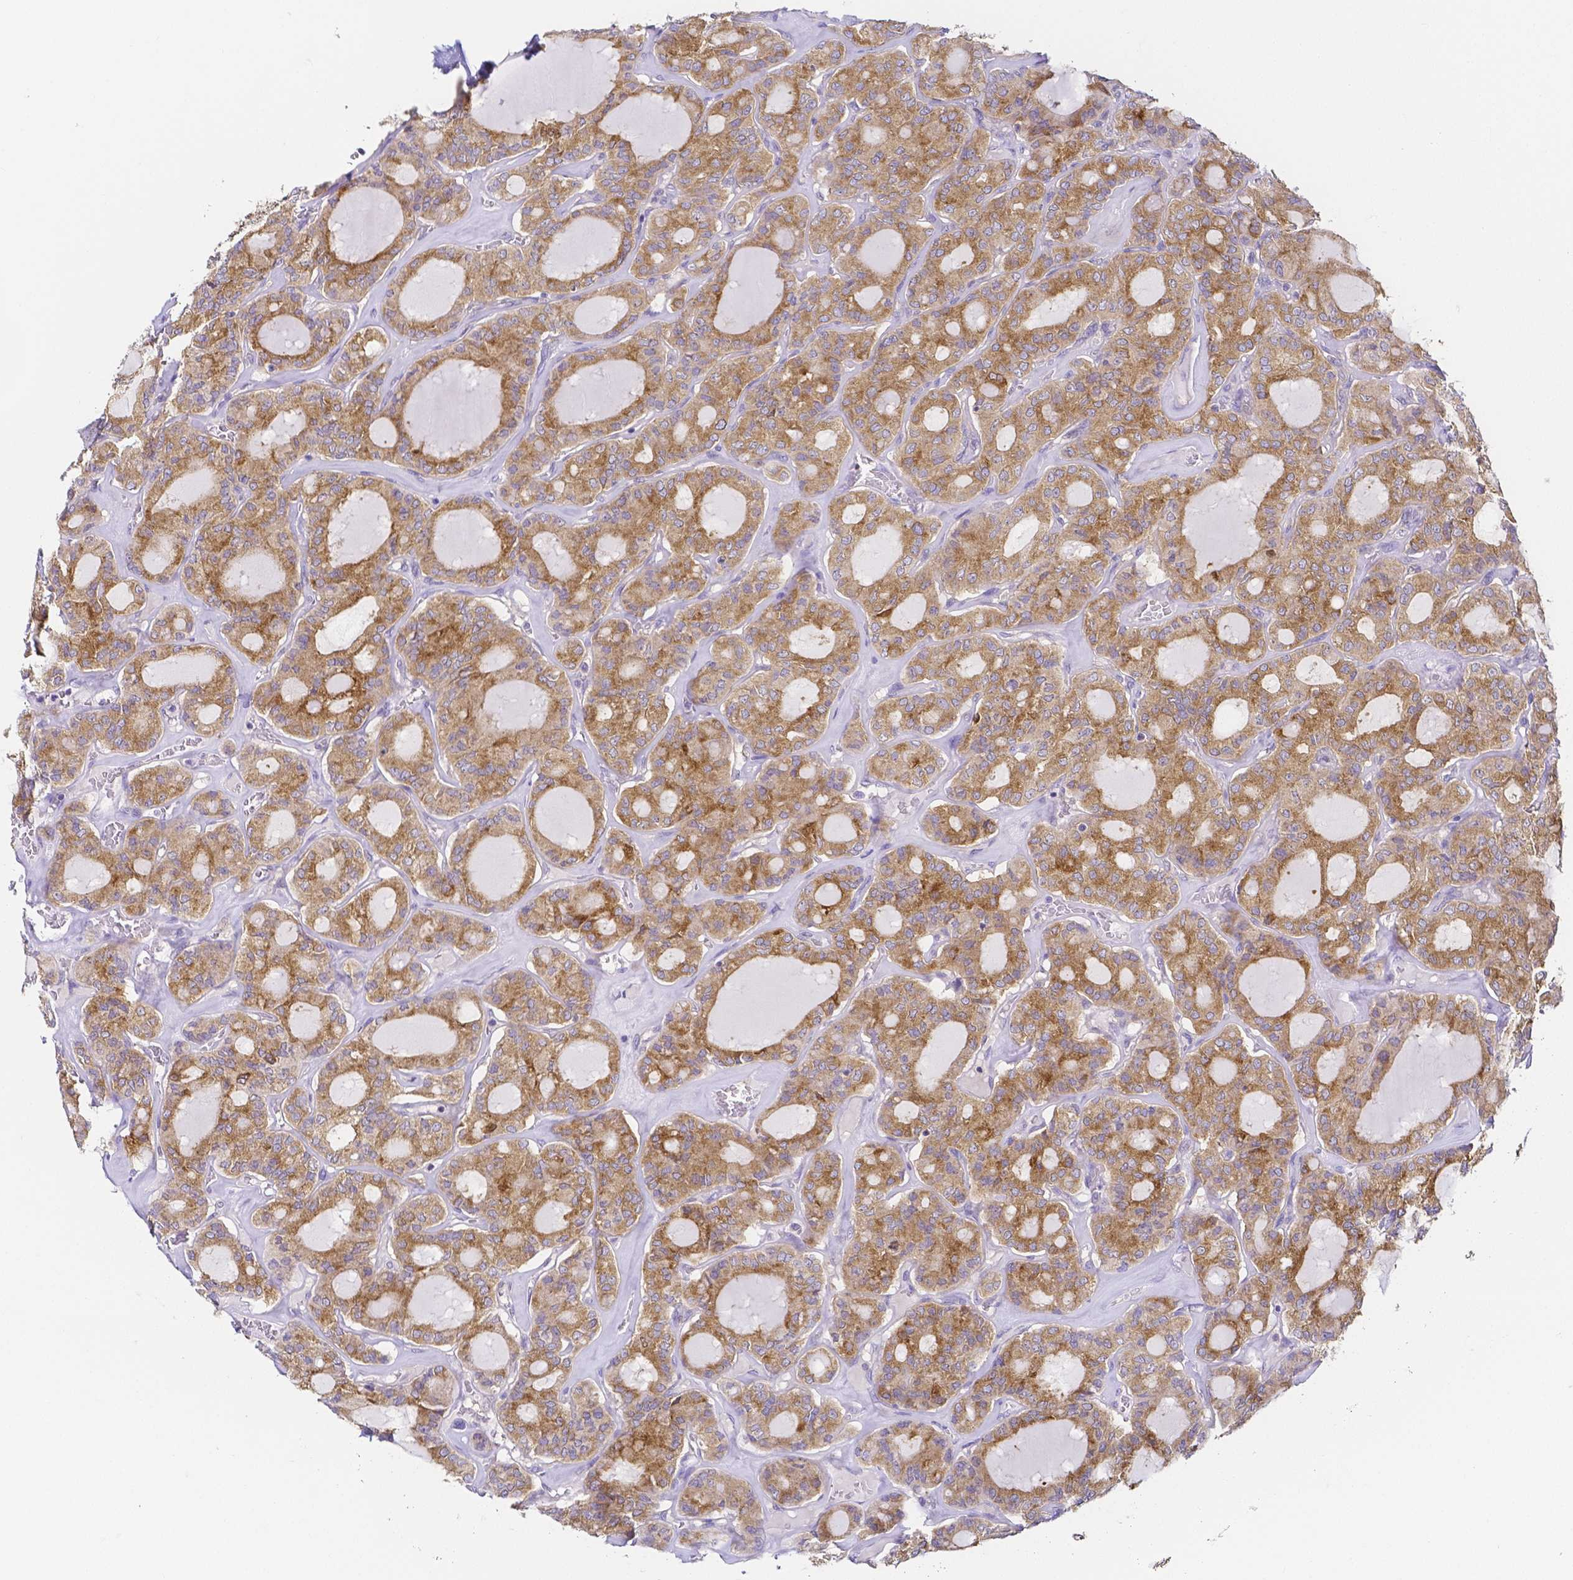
{"staining": {"intensity": "moderate", "quantity": ">75%", "location": "cytoplasmic/membranous"}, "tissue": "thyroid cancer", "cell_type": "Tumor cells", "image_type": "cancer", "snomed": [{"axis": "morphology", "description": "Papillary adenocarcinoma, NOS"}, {"axis": "topography", "description": "Thyroid gland"}], "caption": "DAB (3,3'-diaminobenzidine) immunohistochemical staining of human papillary adenocarcinoma (thyroid) displays moderate cytoplasmic/membranous protein positivity in about >75% of tumor cells.", "gene": "PKP3", "patient": {"sex": "male", "age": 87}}